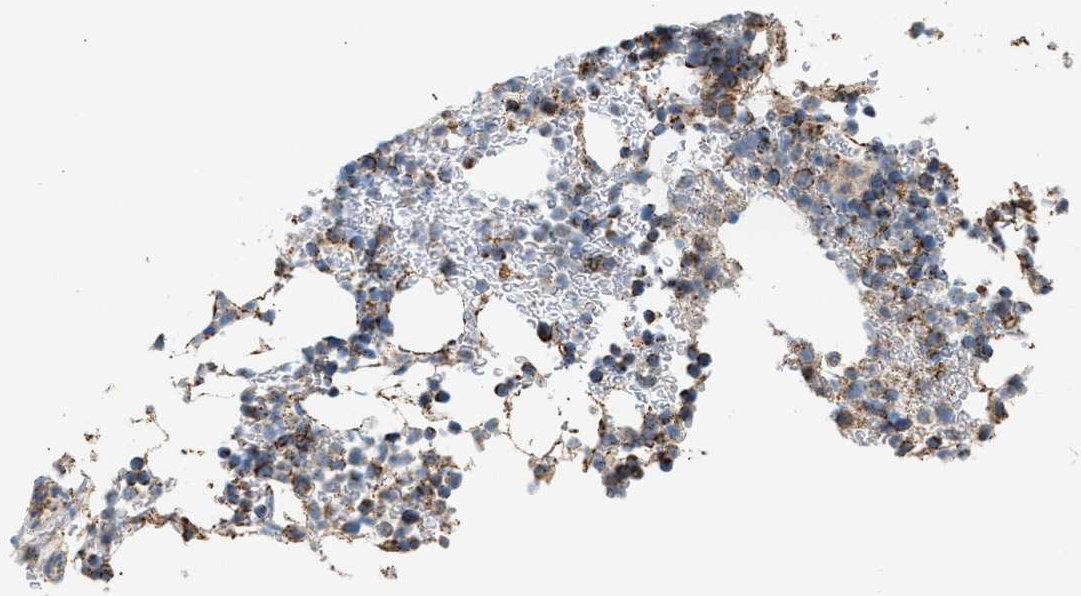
{"staining": {"intensity": "moderate", "quantity": ">75%", "location": "cytoplasmic/membranous"}, "tissue": "bone marrow", "cell_type": "Hematopoietic cells", "image_type": "normal", "snomed": [{"axis": "morphology", "description": "Normal tissue, NOS"}, {"axis": "topography", "description": "Bone marrow"}], "caption": "Human bone marrow stained for a protein (brown) displays moderate cytoplasmic/membranous positive staining in about >75% of hematopoietic cells.", "gene": "OGDH", "patient": {"sex": "female", "age": 81}}